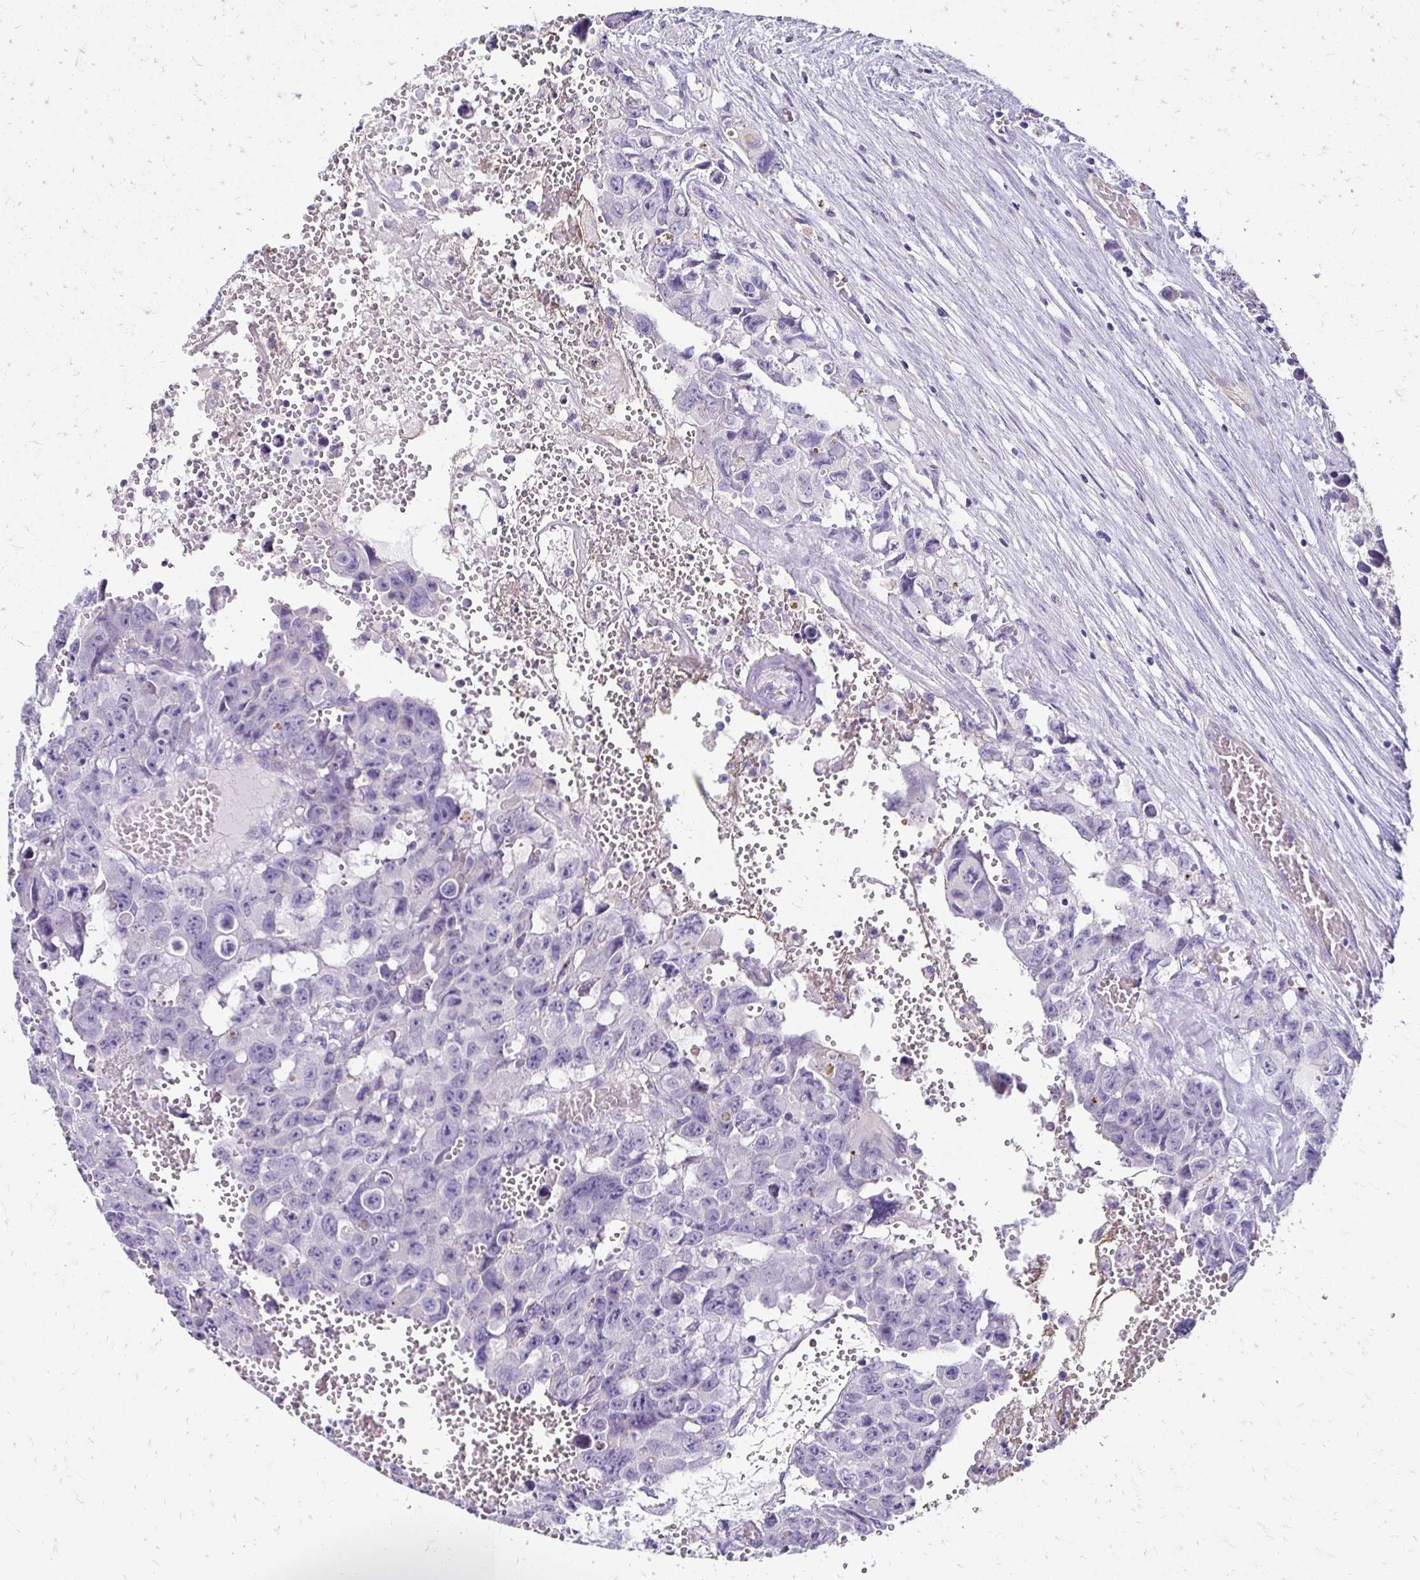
{"staining": {"intensity": "negative", "quantity": "none", "location": "none"}, "tissue": "testis cancer", "cell_type": "Tumor cells", "image_type": "cancer", "snomed": [{"axis": "morphology", "description": "Seminoma, NOS"}, {"axis": "topography", "description": "Testis"}], "caption": "Testis cancer was stained to show a protein in brown. There is no significant expression in tumor cells.", "gene": "AKAP6", "patient": {"sex": "male", "age": 26}}